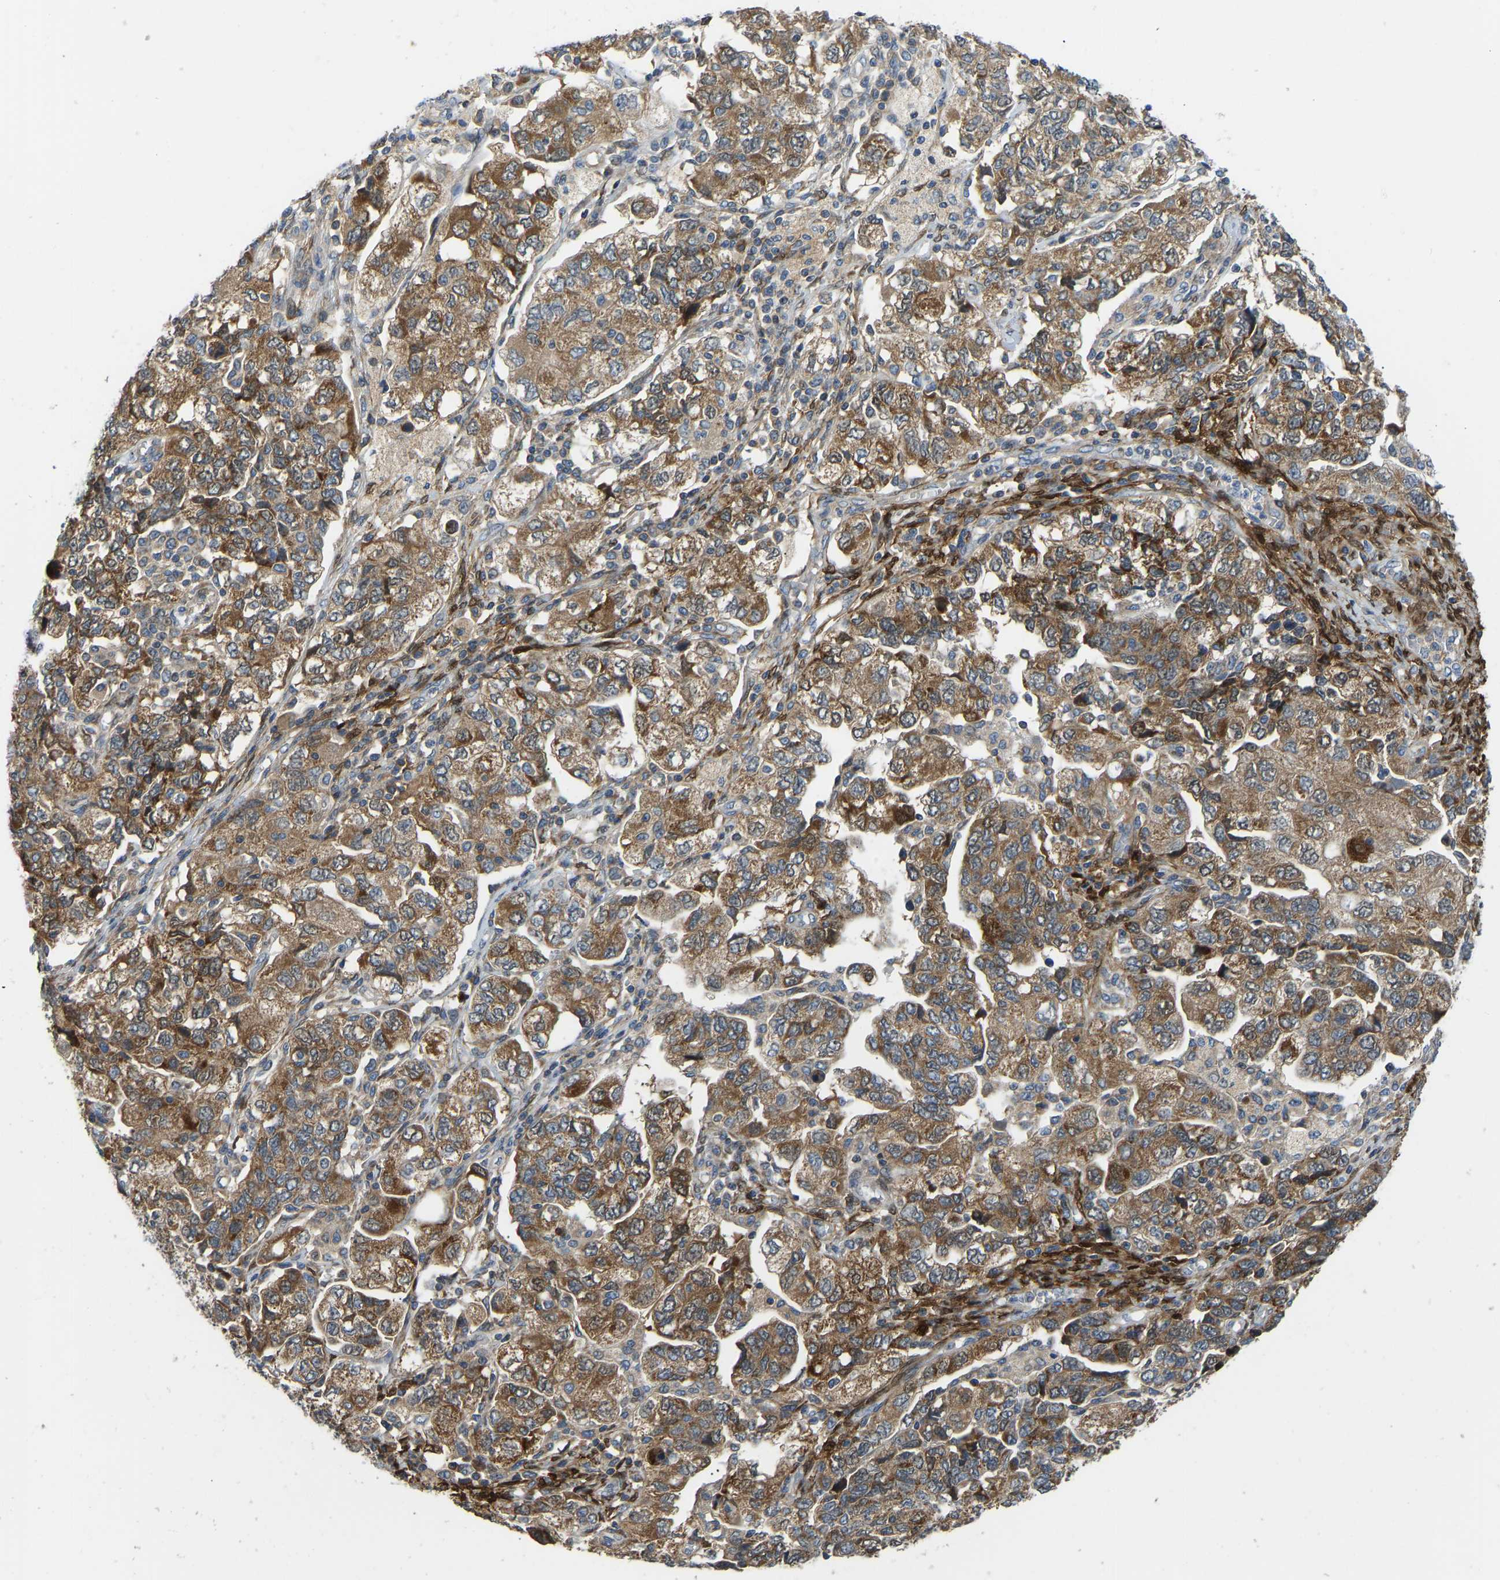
{"staining": {"intensity": "moderate", "quantity": ">75%", "location": "cytoplasmic/membranous"}, "tissue": "ovarian cancer", "cell_type": "Tumor cells", "image_type": "cancer", "snomed": [{"axis": "morphology", "description": "Carcinoma, NOS"}, {"axis": "morphology", "description": "Cystadenocarcinoma, serous, NOS"}, {"axis": "topography", "description": "Ovary"}], "caption": "Tumor cells reveal moderate cytoplasmic/membranous expression in approximately >75% of cells in ovarian serous cystadenocarcinoma. (brown staining indicates protein expression, while blue staining denotes nuclei).", "gene": "RBP1", "patient": {"sex": "female", "age": 69}}